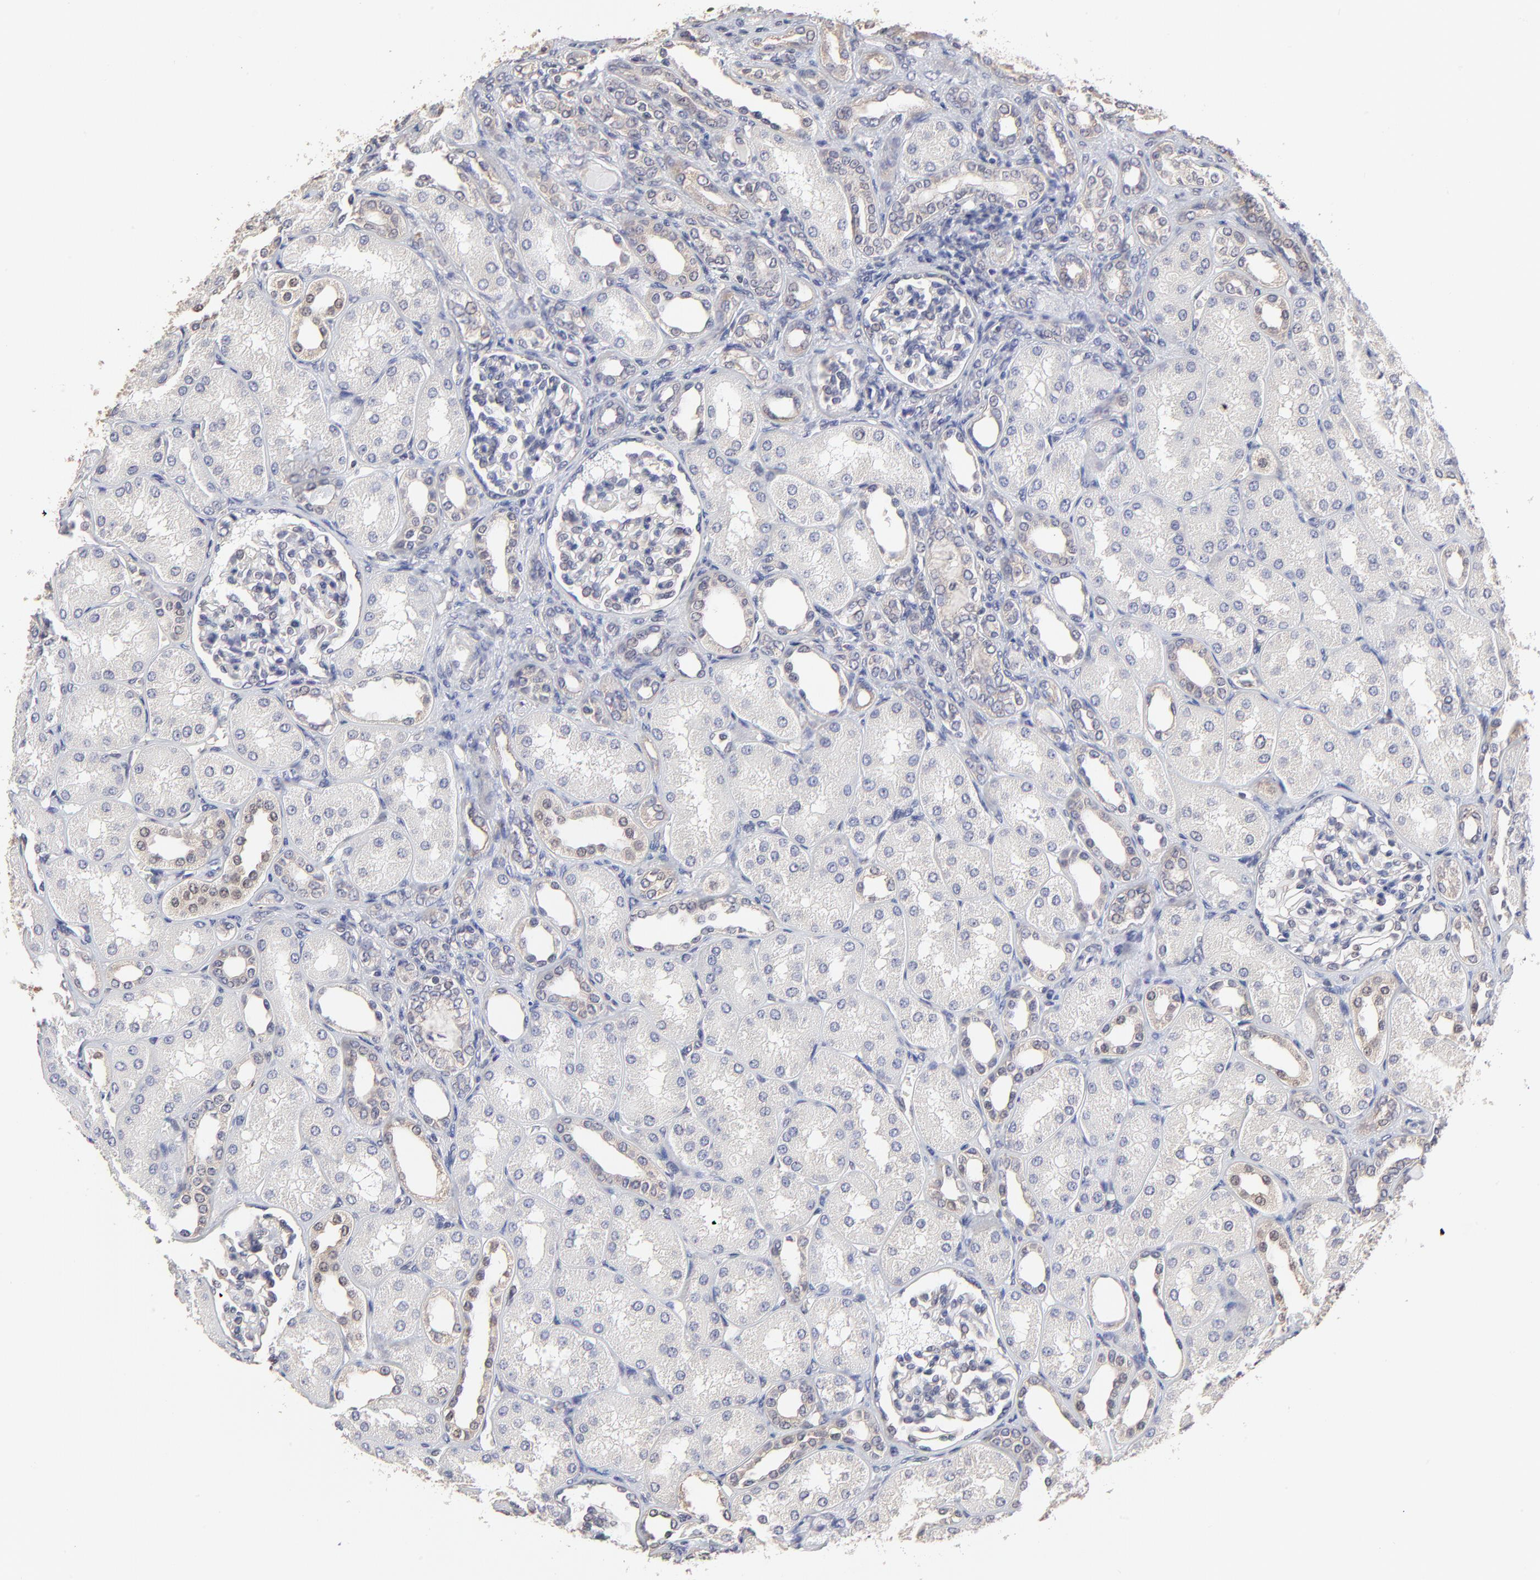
{"staining": {"intensity": "negative", "quantity": "none", "location": "none"}, "tissue": "kidney", "cell_type": "Cells in glomeruli", "image_type": "normal", "snomed": [{"axis": "morphology", "description": "Normal tissue, NOS"}, {"axis": "topography", "description": "Kidney"}], "caption": "This is a image of IHC staining of benign kidney, which shows no staining in cells in glomeruli.", "gene": "CCT2", "patient": {"sex": "male", "age": 7}}